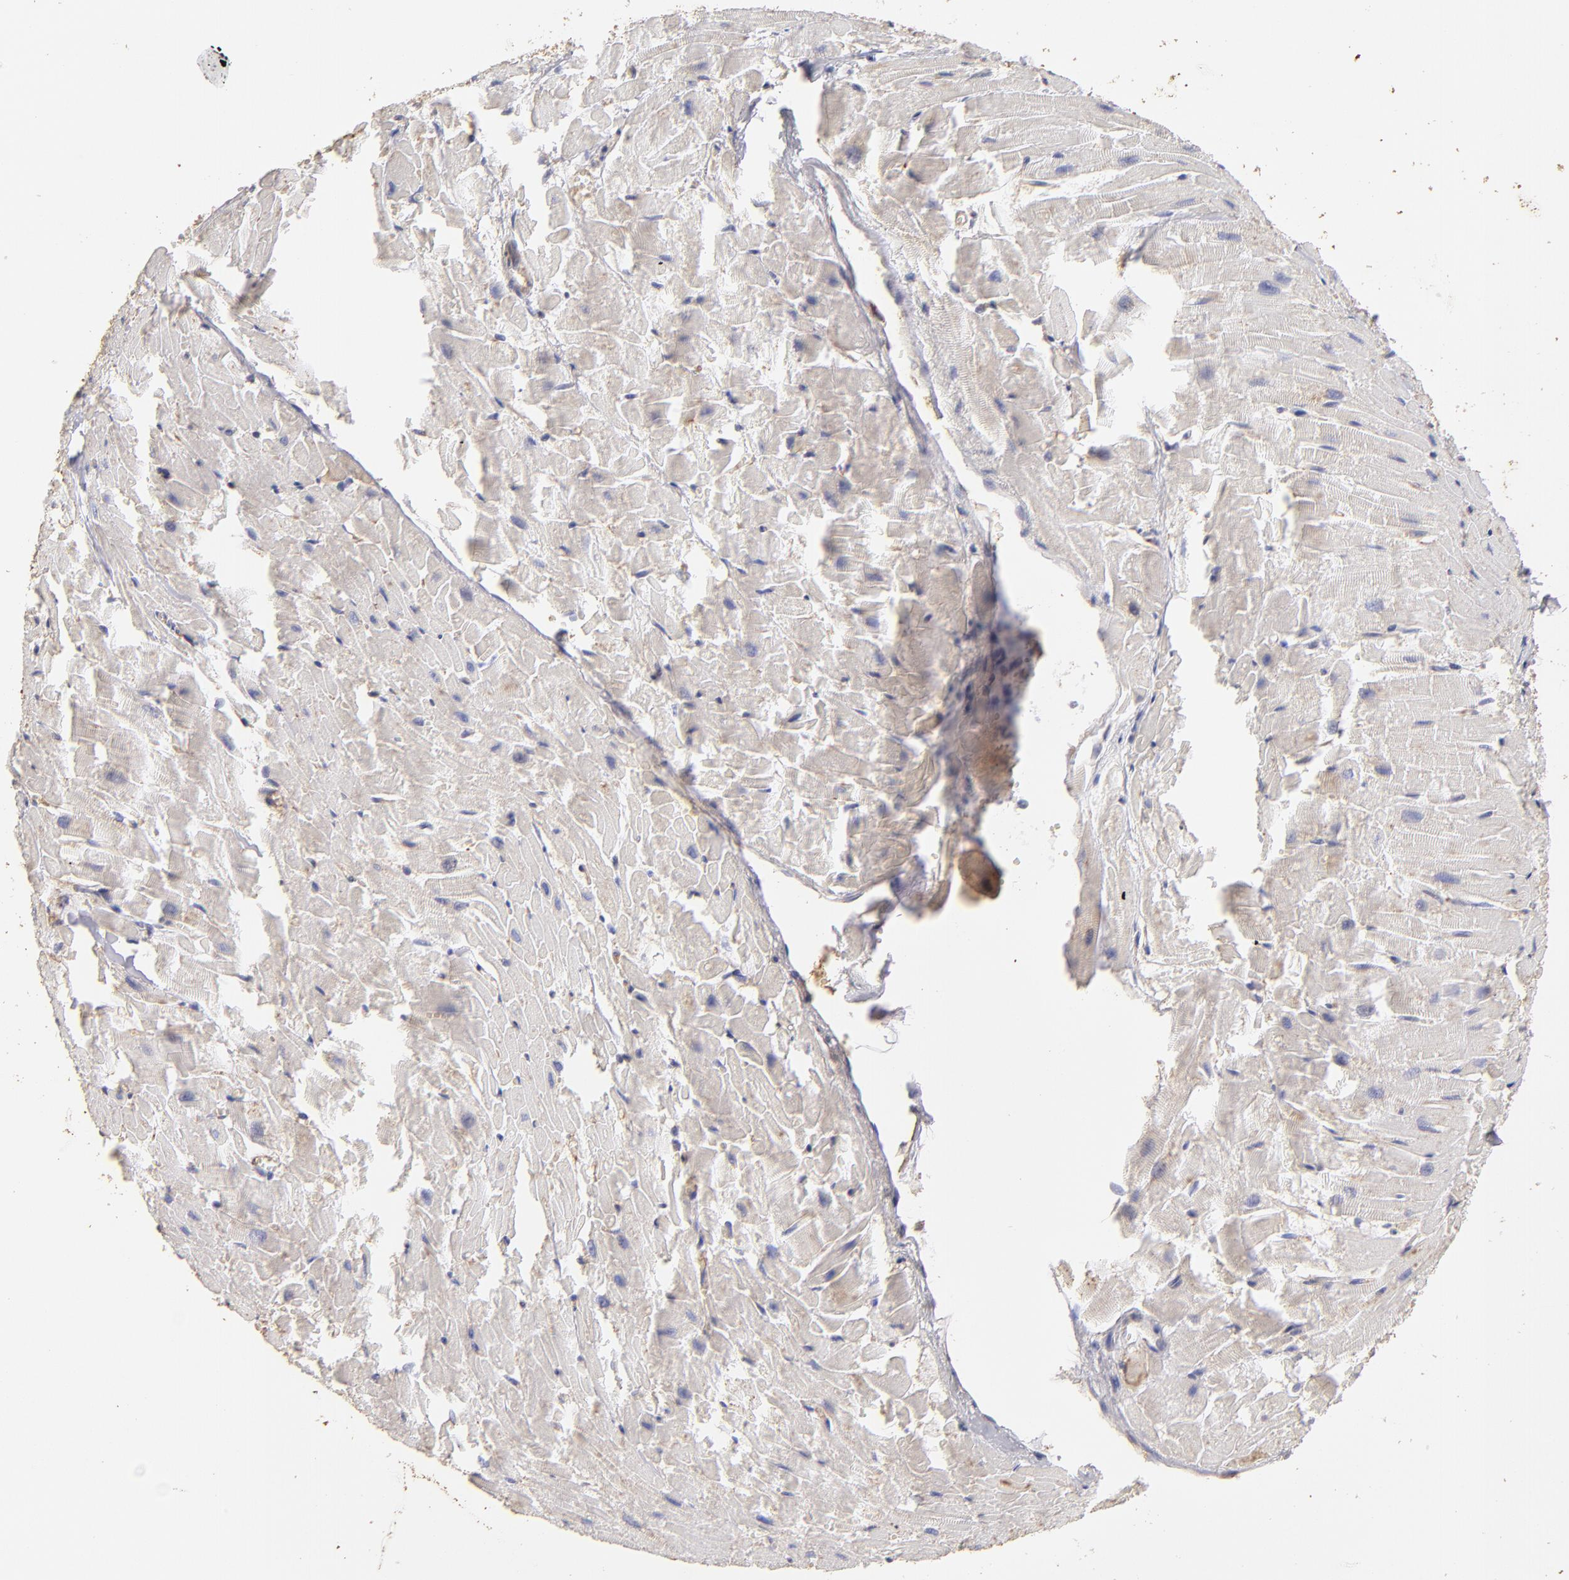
{"staining": {"intensity": "weak", "quantity": "25%-75%", "location": "cytoplasmic/membranous"}, "tissue": "heart muscle", "cell_type": "Cardiomyocytes", "image_type": "normal", "snomed": [{"axis": "morphology", "description": "Normal tissue, NOS"}, {"axis": "topography", "description": "Heart"}], "caption": "Brown immunohistochemical staining in benign heart muscle reveals weak cytoplasmic/membranous staining in approximately 25%-75% of cardiomyocytes.", "gene": "ABCB1", "patient": {"sex": "female", "age": 19}}